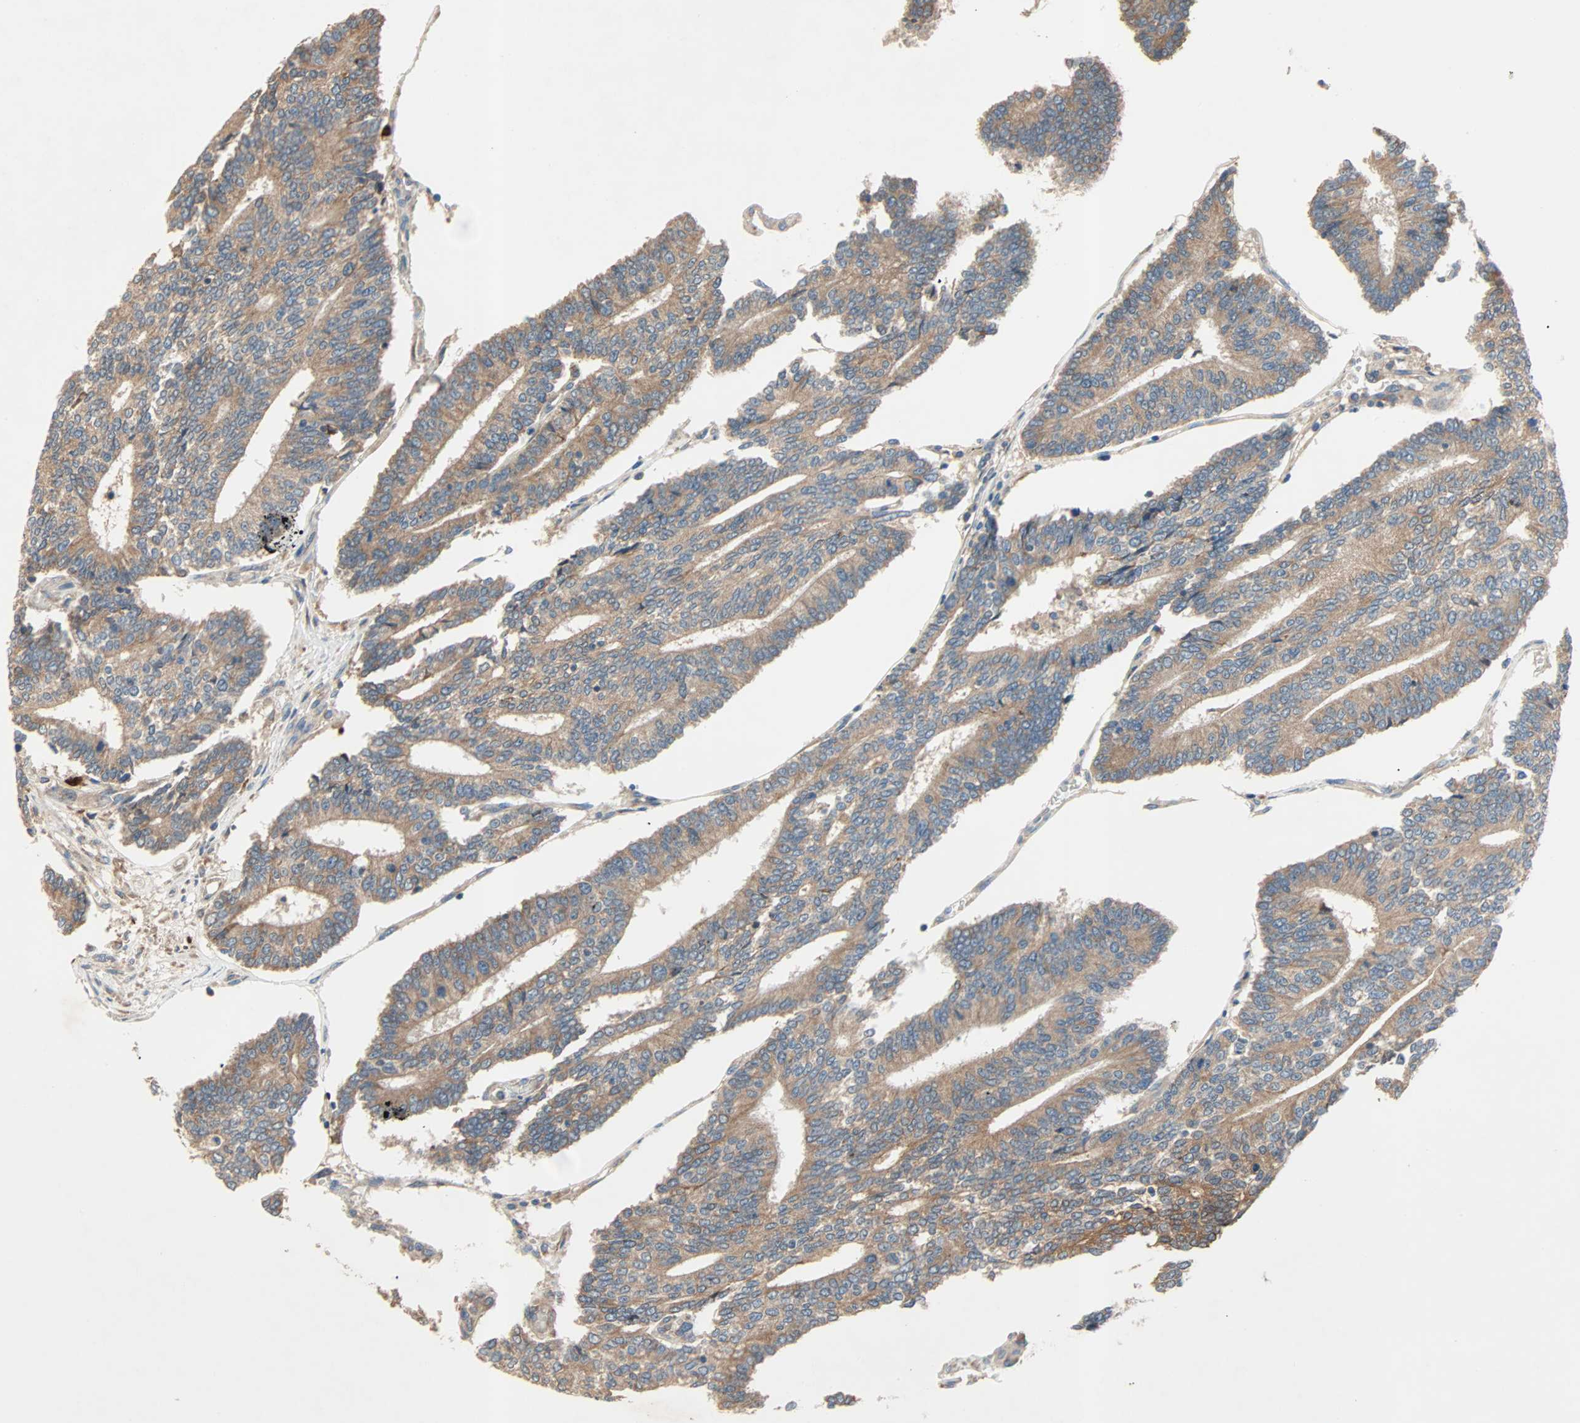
{"staining": {"intensity": "moderate", "quantity": ">75%", "location": "cytoplasmic/membranous"}, "tissue": "prostate cancer", "cell_type": "Tumor cells", "image_type": "cancer", "snomed": [{"axis": "morphology", "description": "Adenocarcinoma, High grade"}, {"axis": "topography", "description": "Prostate"}], "caption": "Immunohistochemical staining of prostate high-grade adenocarcinoma shows moderate cytoplasmic/membranous protein positivity in approximately >75% of tumor cells. (Brightfield microscopy of DAB IHC at high magnification).", "gene": "XYLT1", "patient": {"sex": "male", "age": 55}}